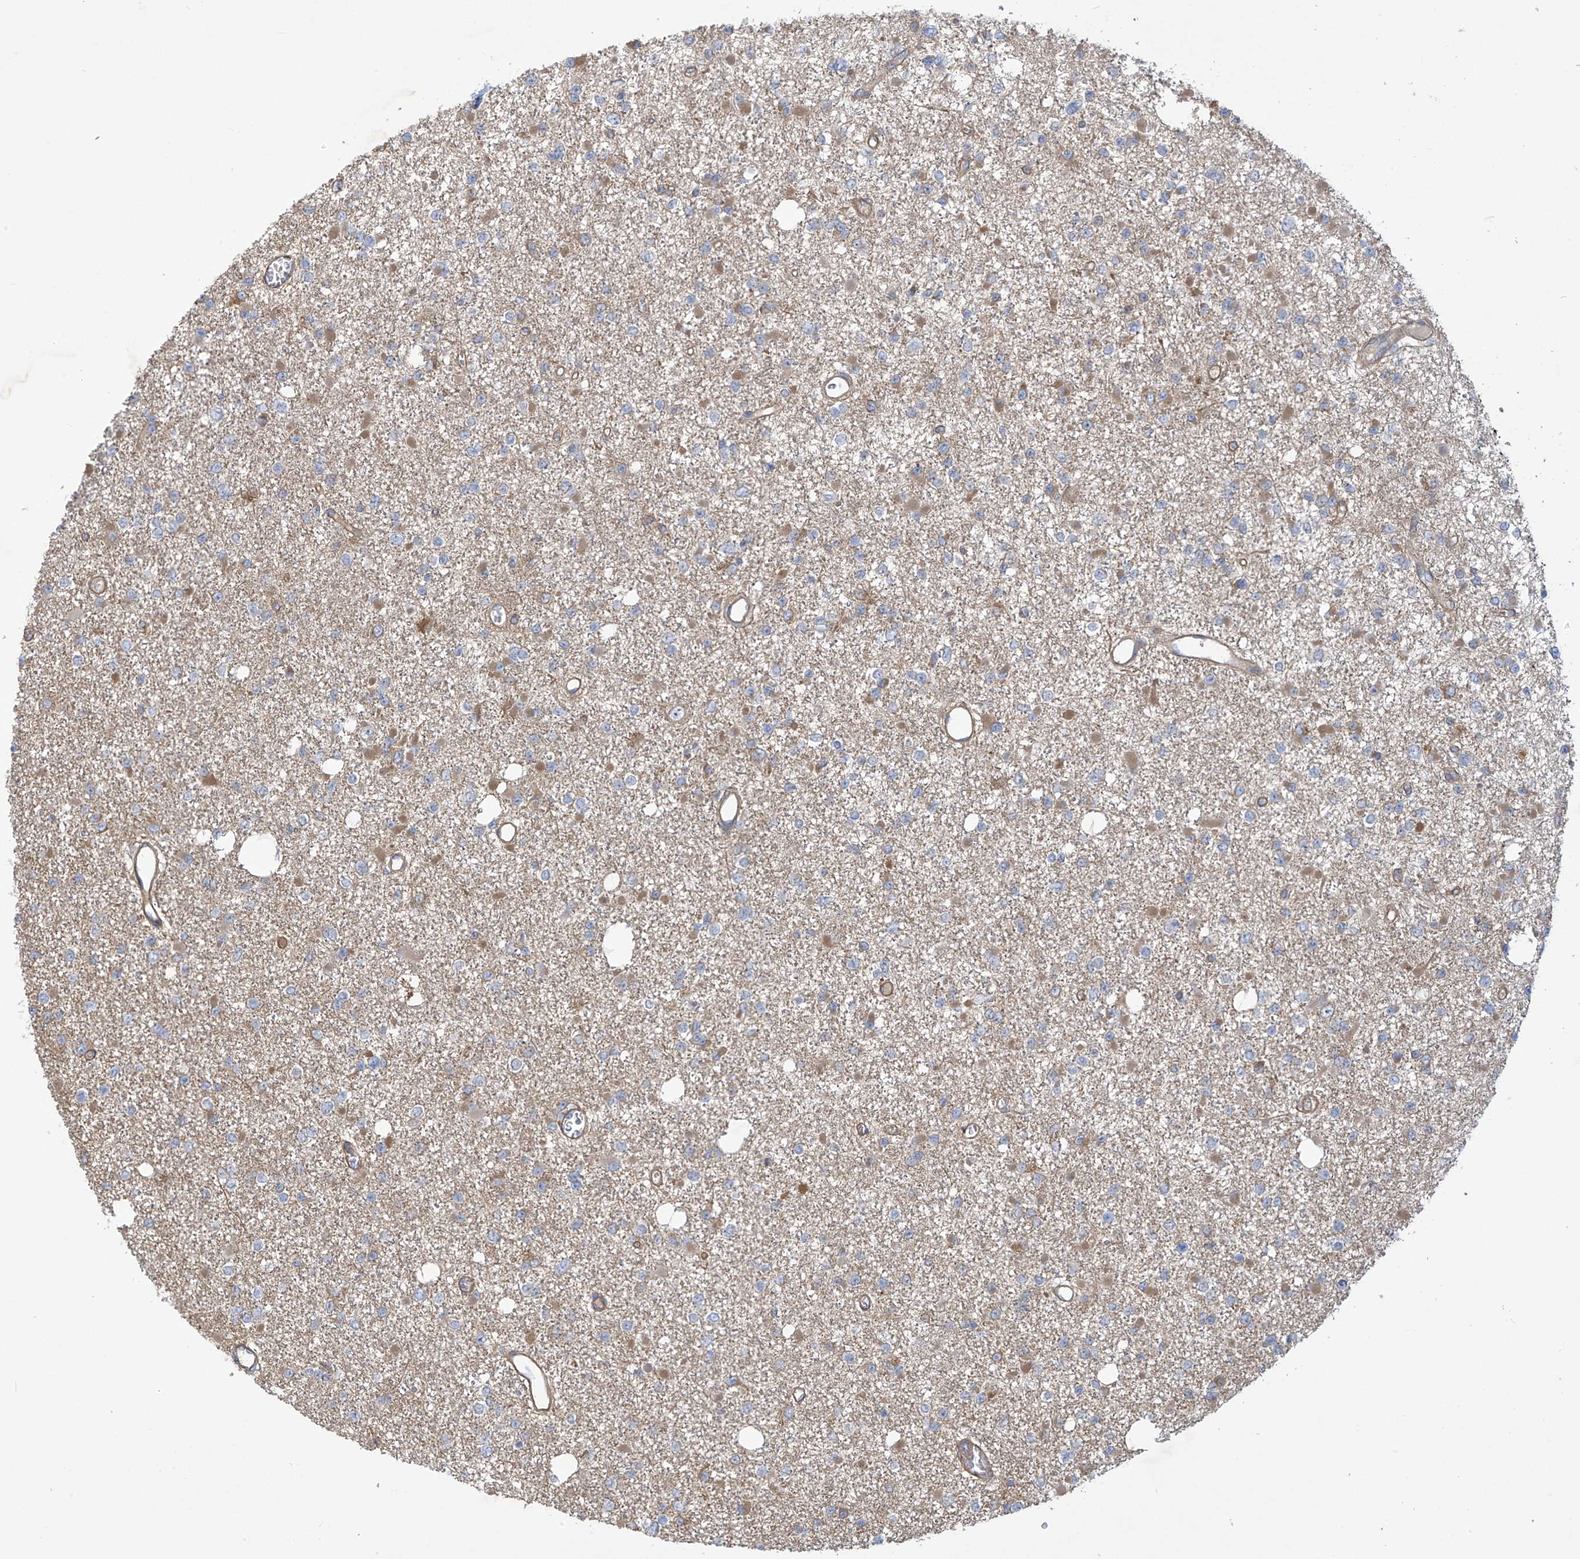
{"staining": {"intensity": "moderate", "quantity": "<25%", "location": "cytoplasmic/membranous"}, "tissue": "glioma", "cell_type": "Tumor cells", "image_type": "cancer", "snomed": [{"axis": "morphology", "description": "Glioma, malignant, Low grade"}, {"axis": "topography", "description": "Brain"}], "caption": "Immunohistochemistry (IHC) of glioma reveals low levels of moderate cytoplasmic/membranous expression in approximately <25% of tumor cells.", "gene": "ADI1", "patient": {"sex": "female", "age": 22}}